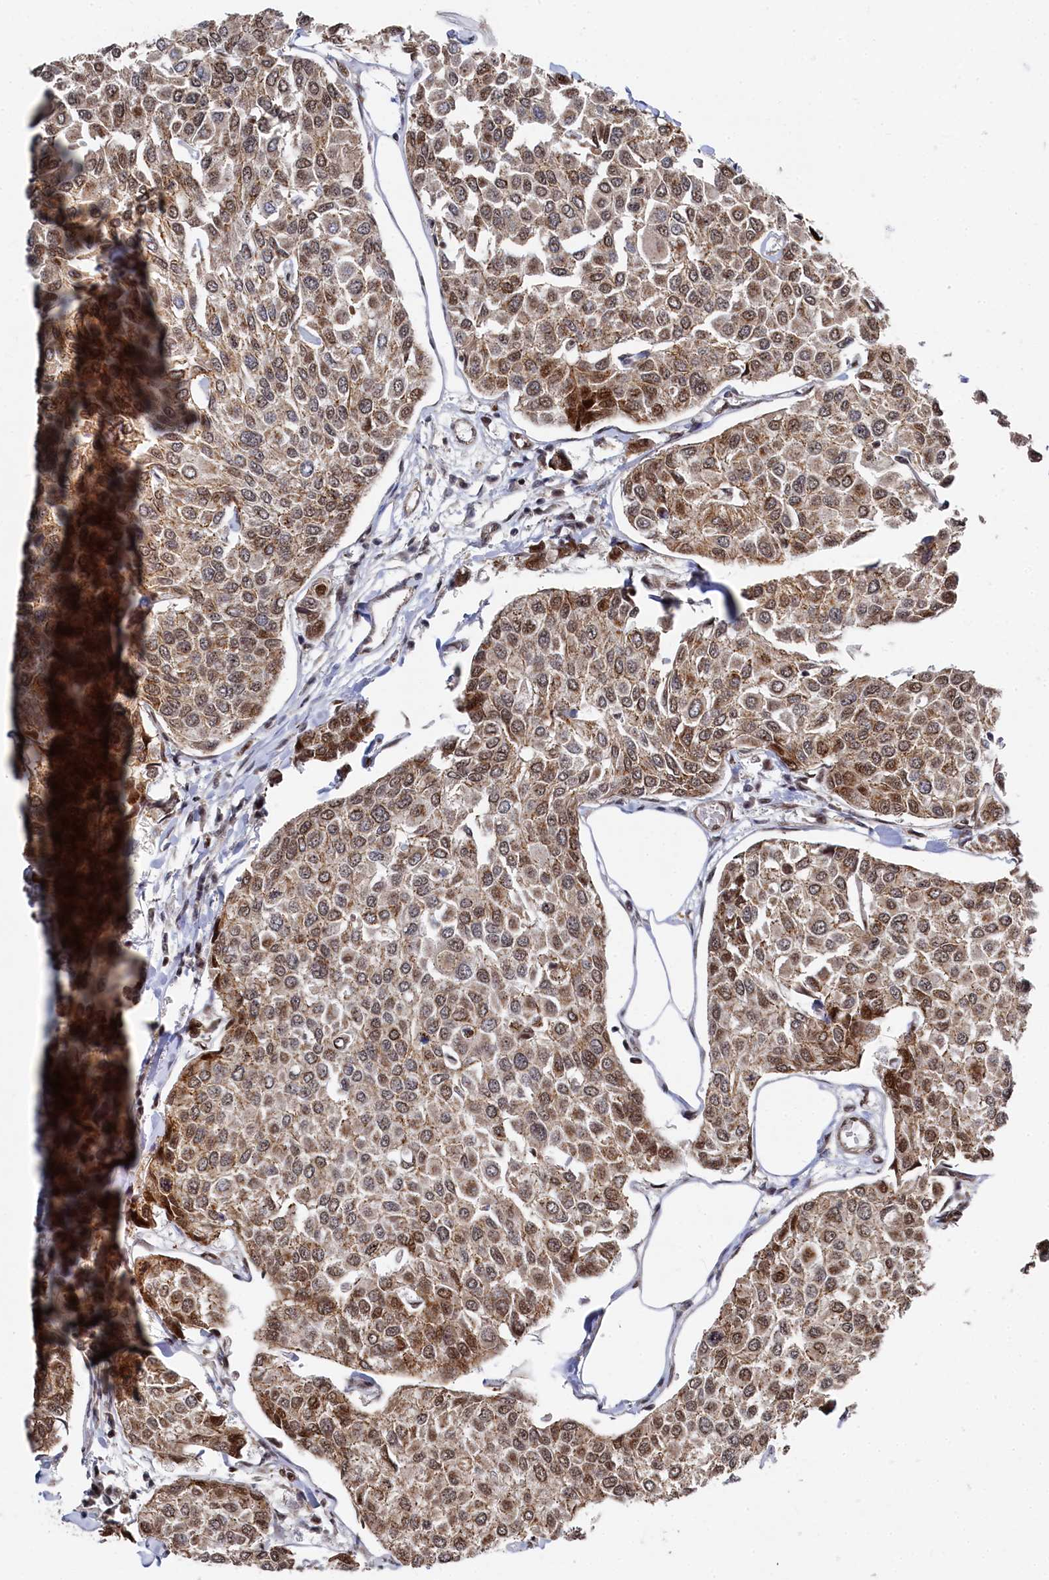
{"staining": {"intensity": "moderate", "quantity": ">75%", "location": "cytoplasmic/membranous,nuclear"}, "tissue": "breast cancer", "cell_type": "Tumor cells", "image_type": "cancer", "snomed": [{"axis": "morphology", "description": "Duct carcinoma"}, {"axis": "topography", "description": "Breast"}], "caption": "Moderate cytoplasmic/membranous and nuclear expression is identified in approximately >75% of tumor cells in breast cancer. The protein of interest is shown in brown color, while the nuclei are stained blue.", "gene": "BUB3", "patient": {"sex": "female", "age": 55}}